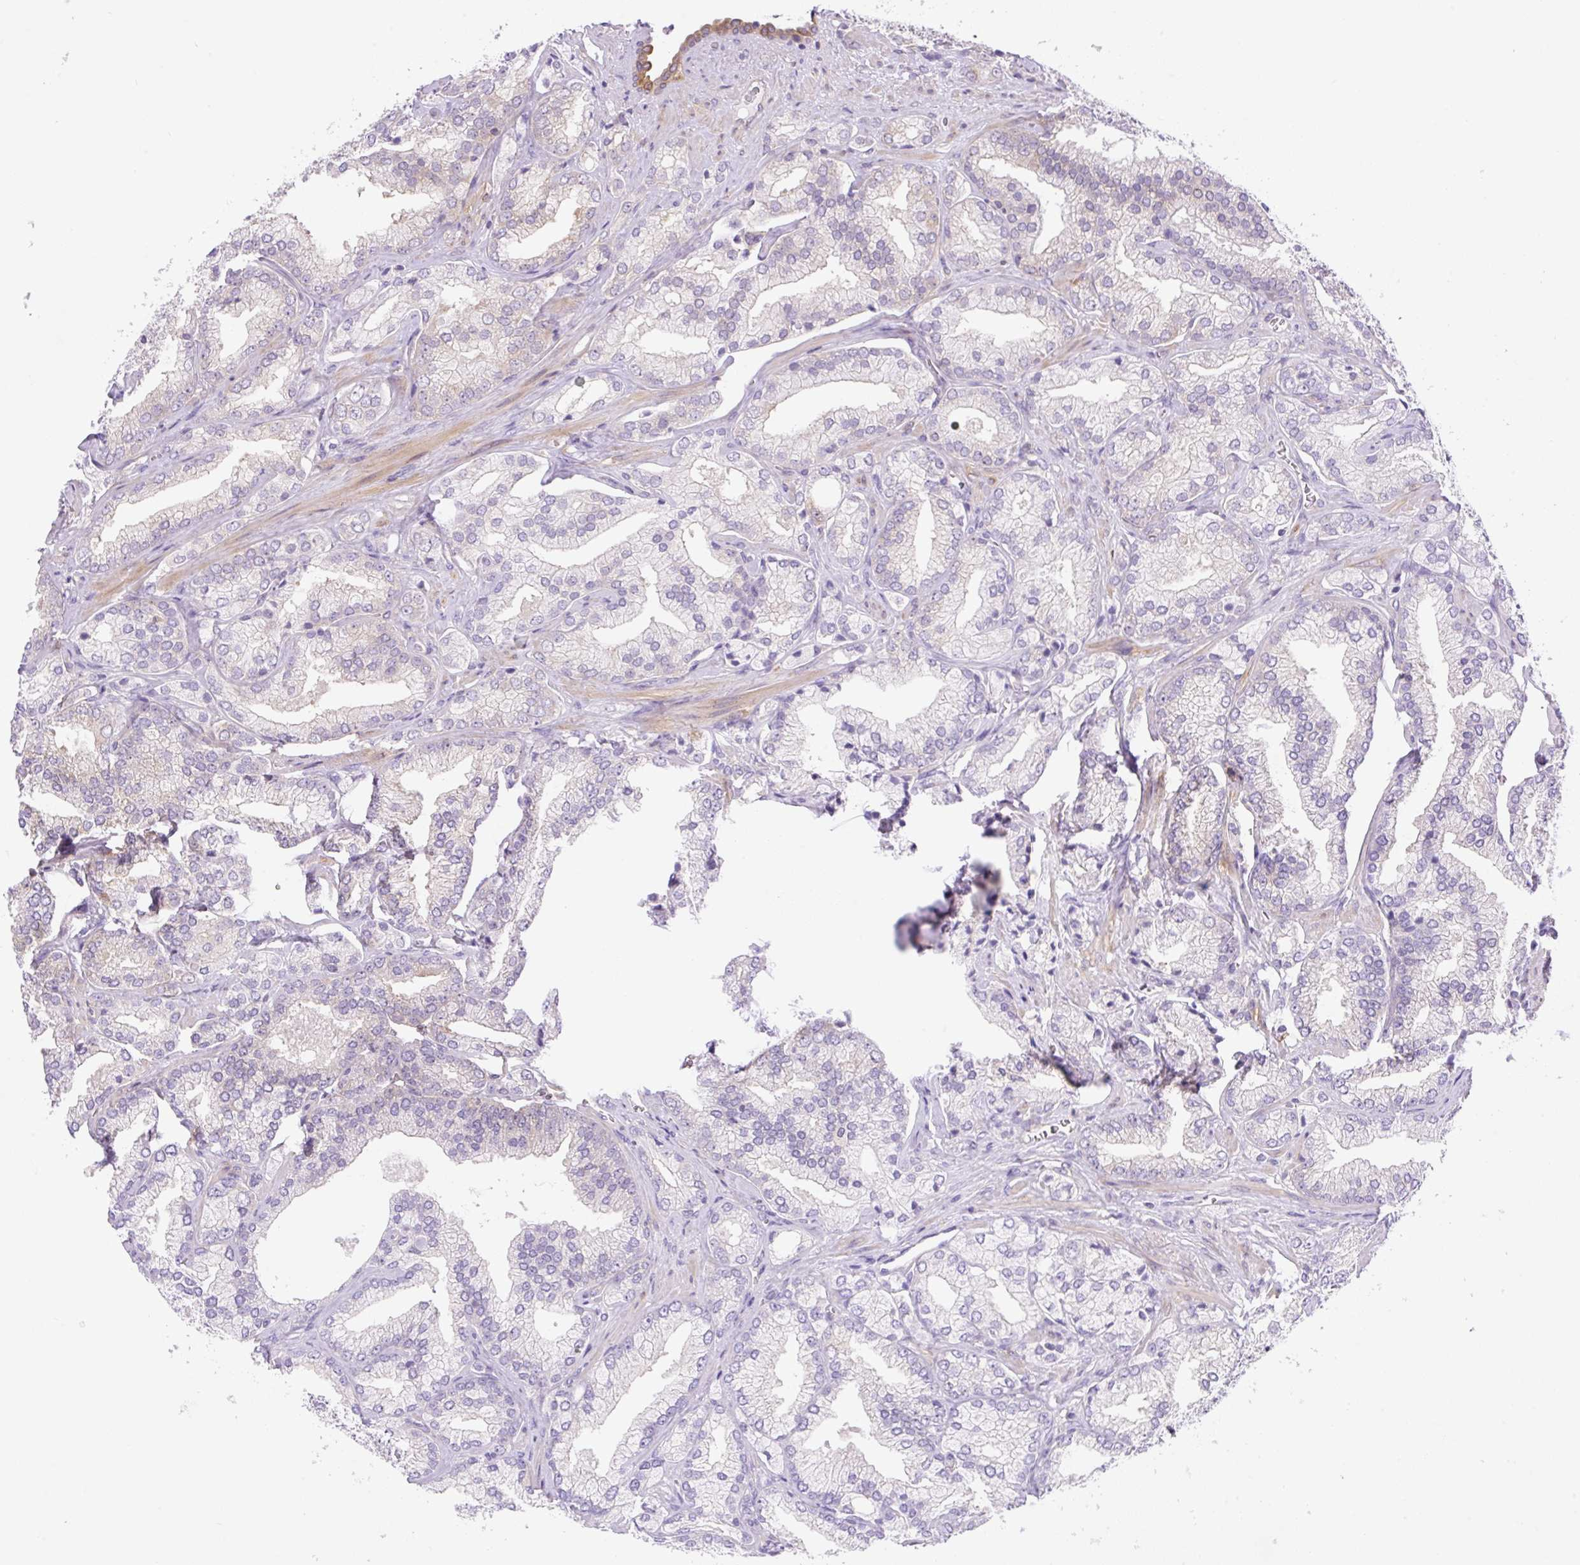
{"staining": {"intensity": "weak", "quantity": "<25%", "location": "cytoplasmic/membranous"}, "tissue": "prostate cancer", "cell_type": "Tumor cells", "image_type": "cancer", "snomed": [{"axis": "morphology", "description": "Adenocarcinoma, High grade"}, {"axis": "topography", "description": "Prostate"}], "caption": "Micrograph shows no protein expression in tumor cells of prostate cancer (adenocarcinoma (high-grade)) tissue. (DAB immunohistochemistry, high magnification).", "gene": "CAMK2B", "patient": {"sex": "male", "age": 68}}